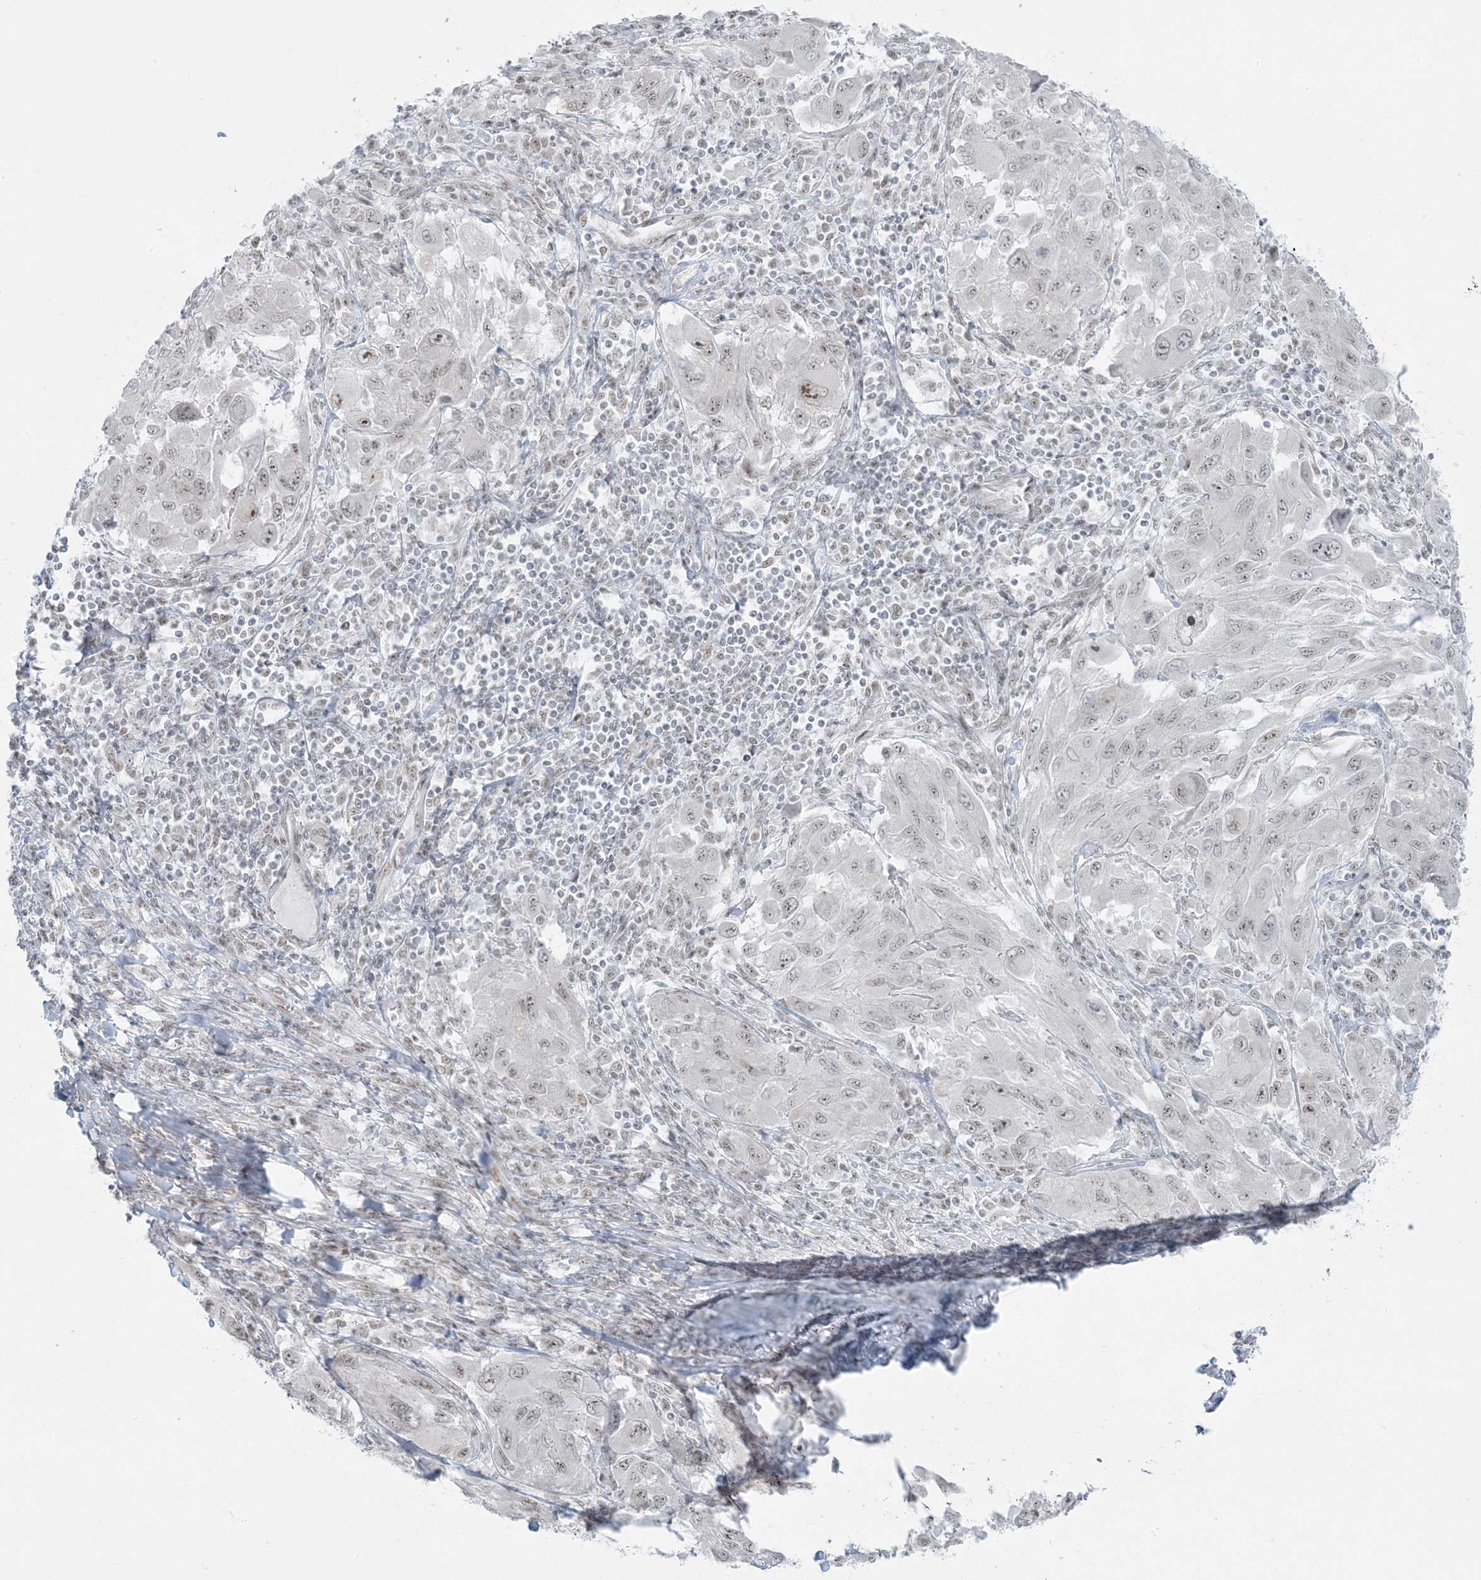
{"staining": {"intensity": "weak", "quantity": "<25%", "location": "nuclear"}, "tissue": "melanoma", "cell_type": "Tumor cells", "image_type": "cancer", "snomed": [{"axis": "morphology", "description": "Malignant melanoma, NOS"}, {"axis": "topography", "description": "Skin"}], "caption": "Melanoma stained for a protein using immunohistochemistry (IHC) shows no expression tumor cells.", "gene": "ZNF787", "patient": {"sex": "female", "age": 91}}